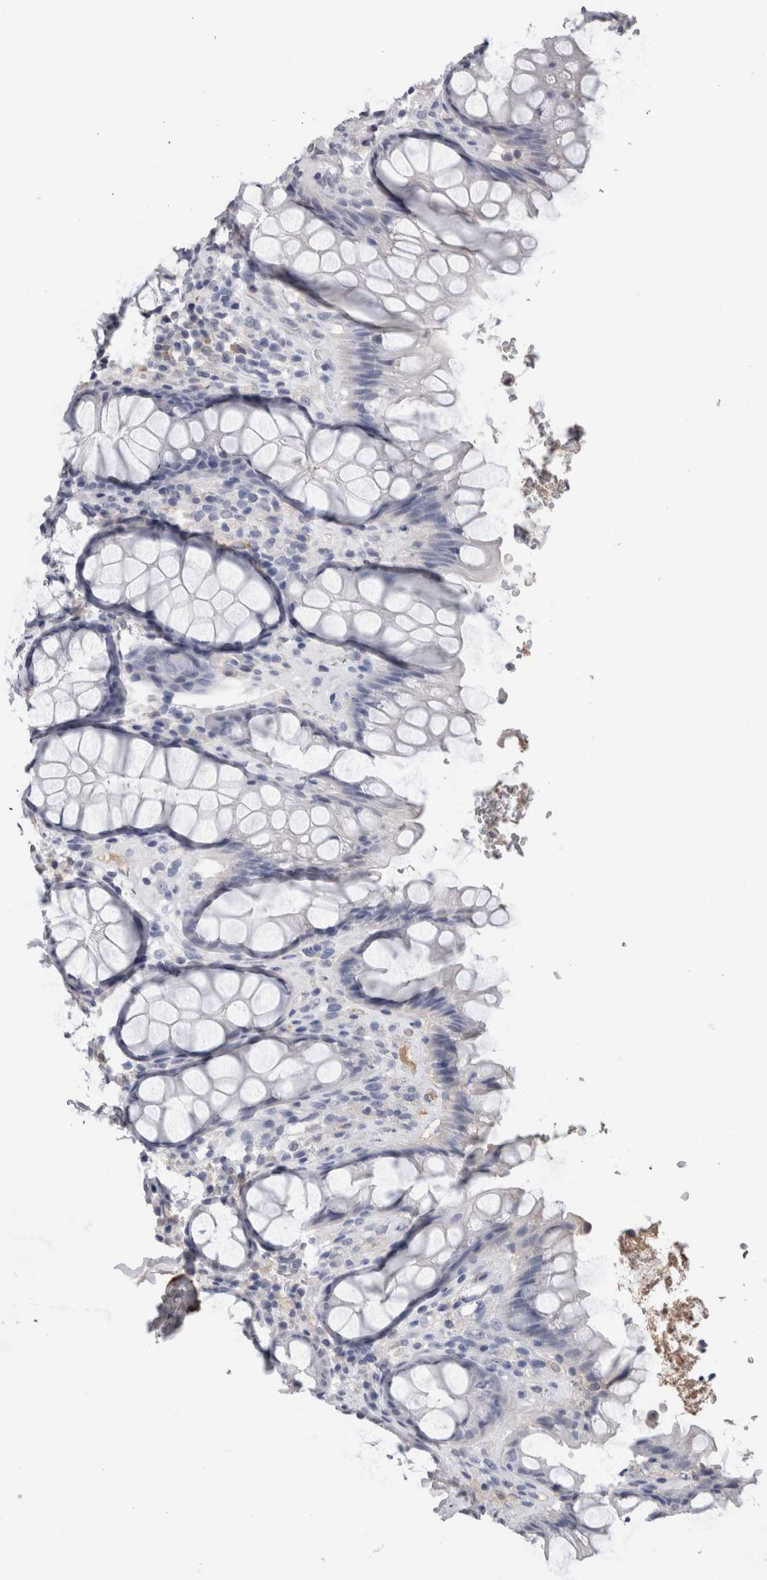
{"staining": {"intensity": "negative", "quantity": "none", "location": "none"}, "tissue": "rectum", "cell_type": "Glandular cells", "image_type": "normal", "snomed": [{"axis": "morphology", "description": "Normal tissue, NOS"}, {"axis": "topography", "description": "Rectum"}], "caption": "Protein analysis of normal rectum exhibits no significant expression in glandular cells. (DAB IHC visualized using brightfield microscopy, high magnification).", "gene": "FABP4", "patient": {"sex": "male", "age": 64}}